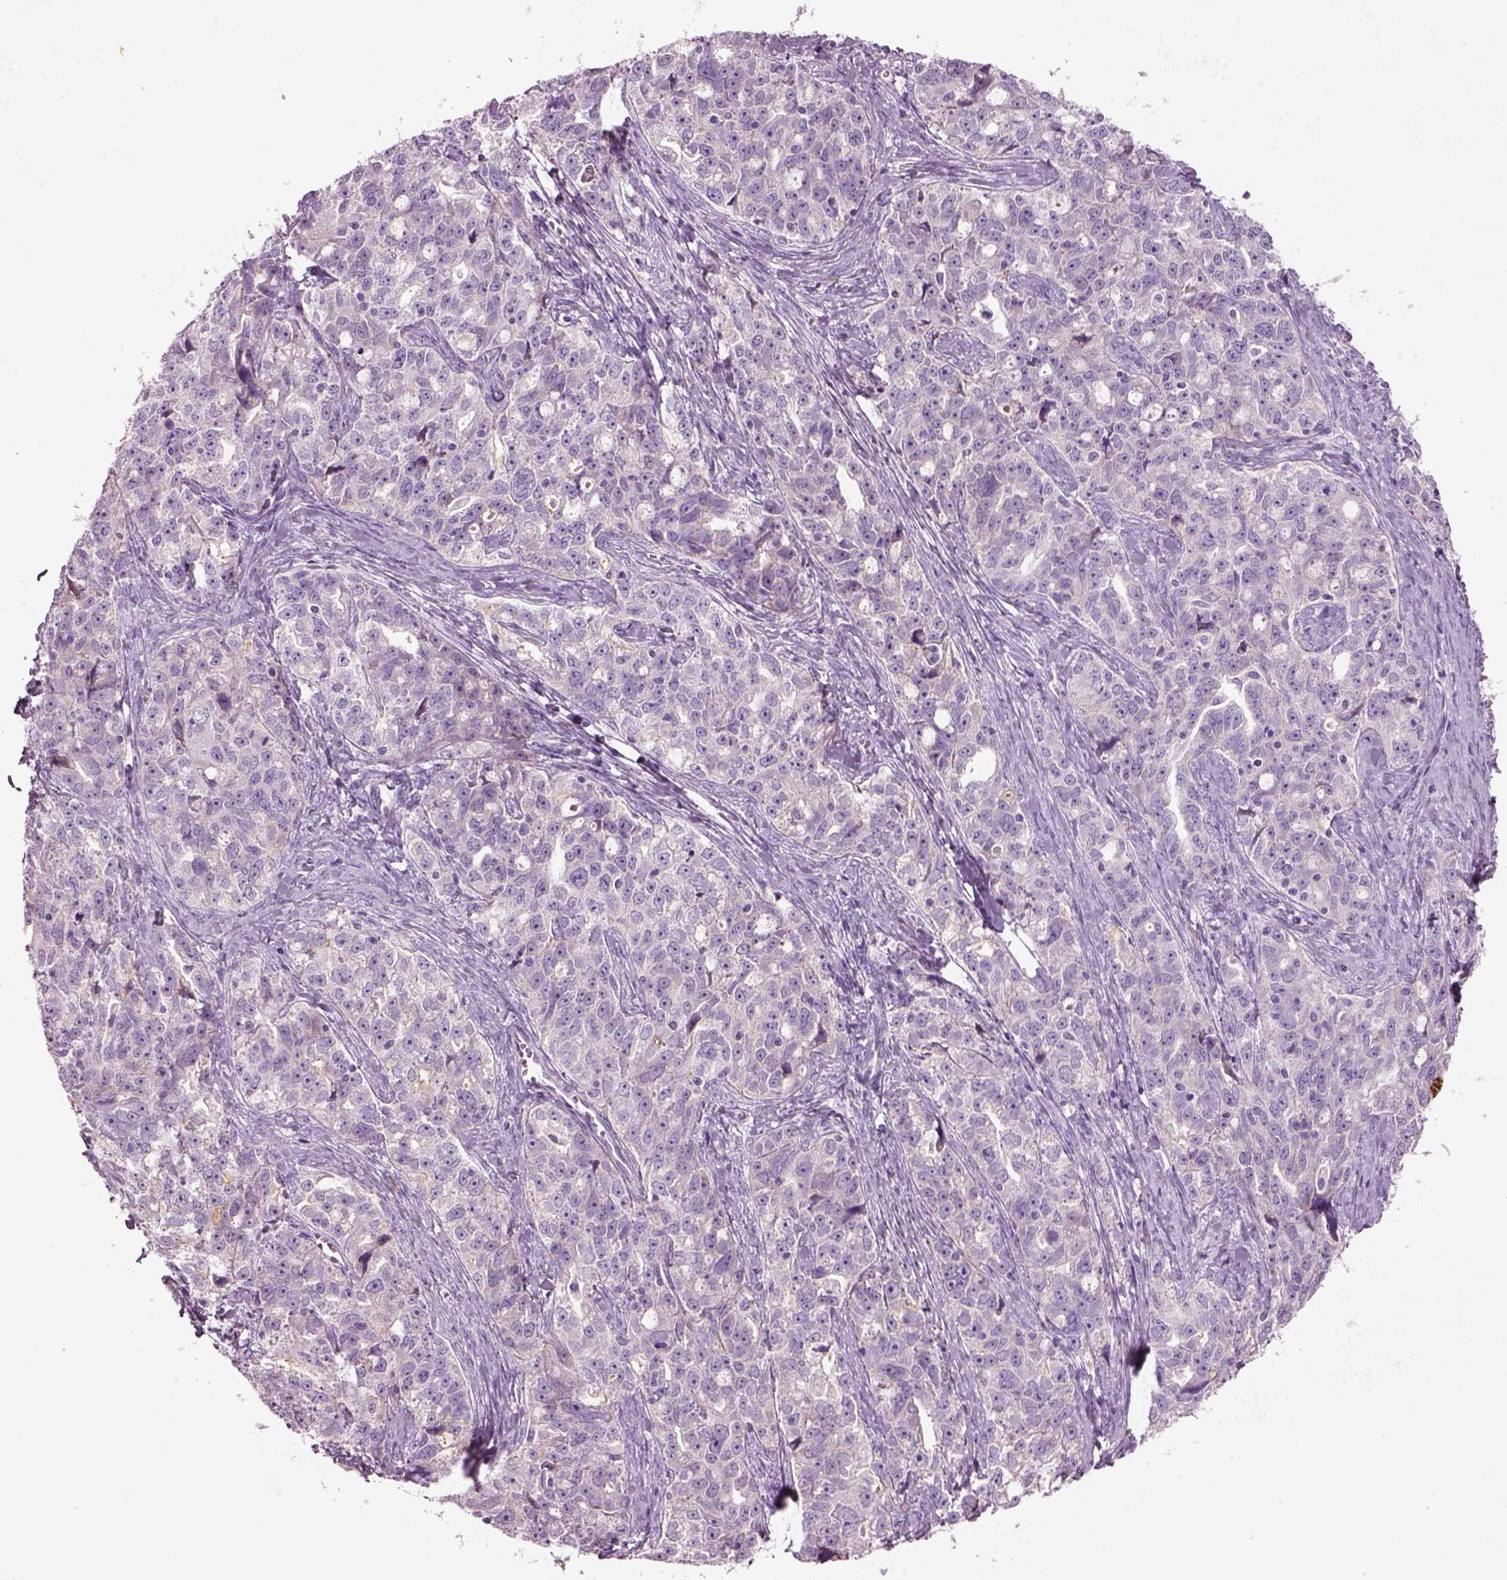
{"staining": {"intensity": "negative", "quantity": "none", "location": "none"}, "tissue": "ovarian cancer", "cell_type": "Tumor cells", "image_type": "cancer", "snomed": [{"axis": "morphology", "description": "Cystadenocarcinoma, serous, NOS"}, {"axis": "topography", "description": "Ovary"}], "caption": "This is a histopathology image of immunohistochemistry (IHC) staining of serous cystadenocarcinoma (ovarian), which shows no expression in tumor cells.", "gene": "PLPP7", "patient": {"sex": "female", "age": 51}}